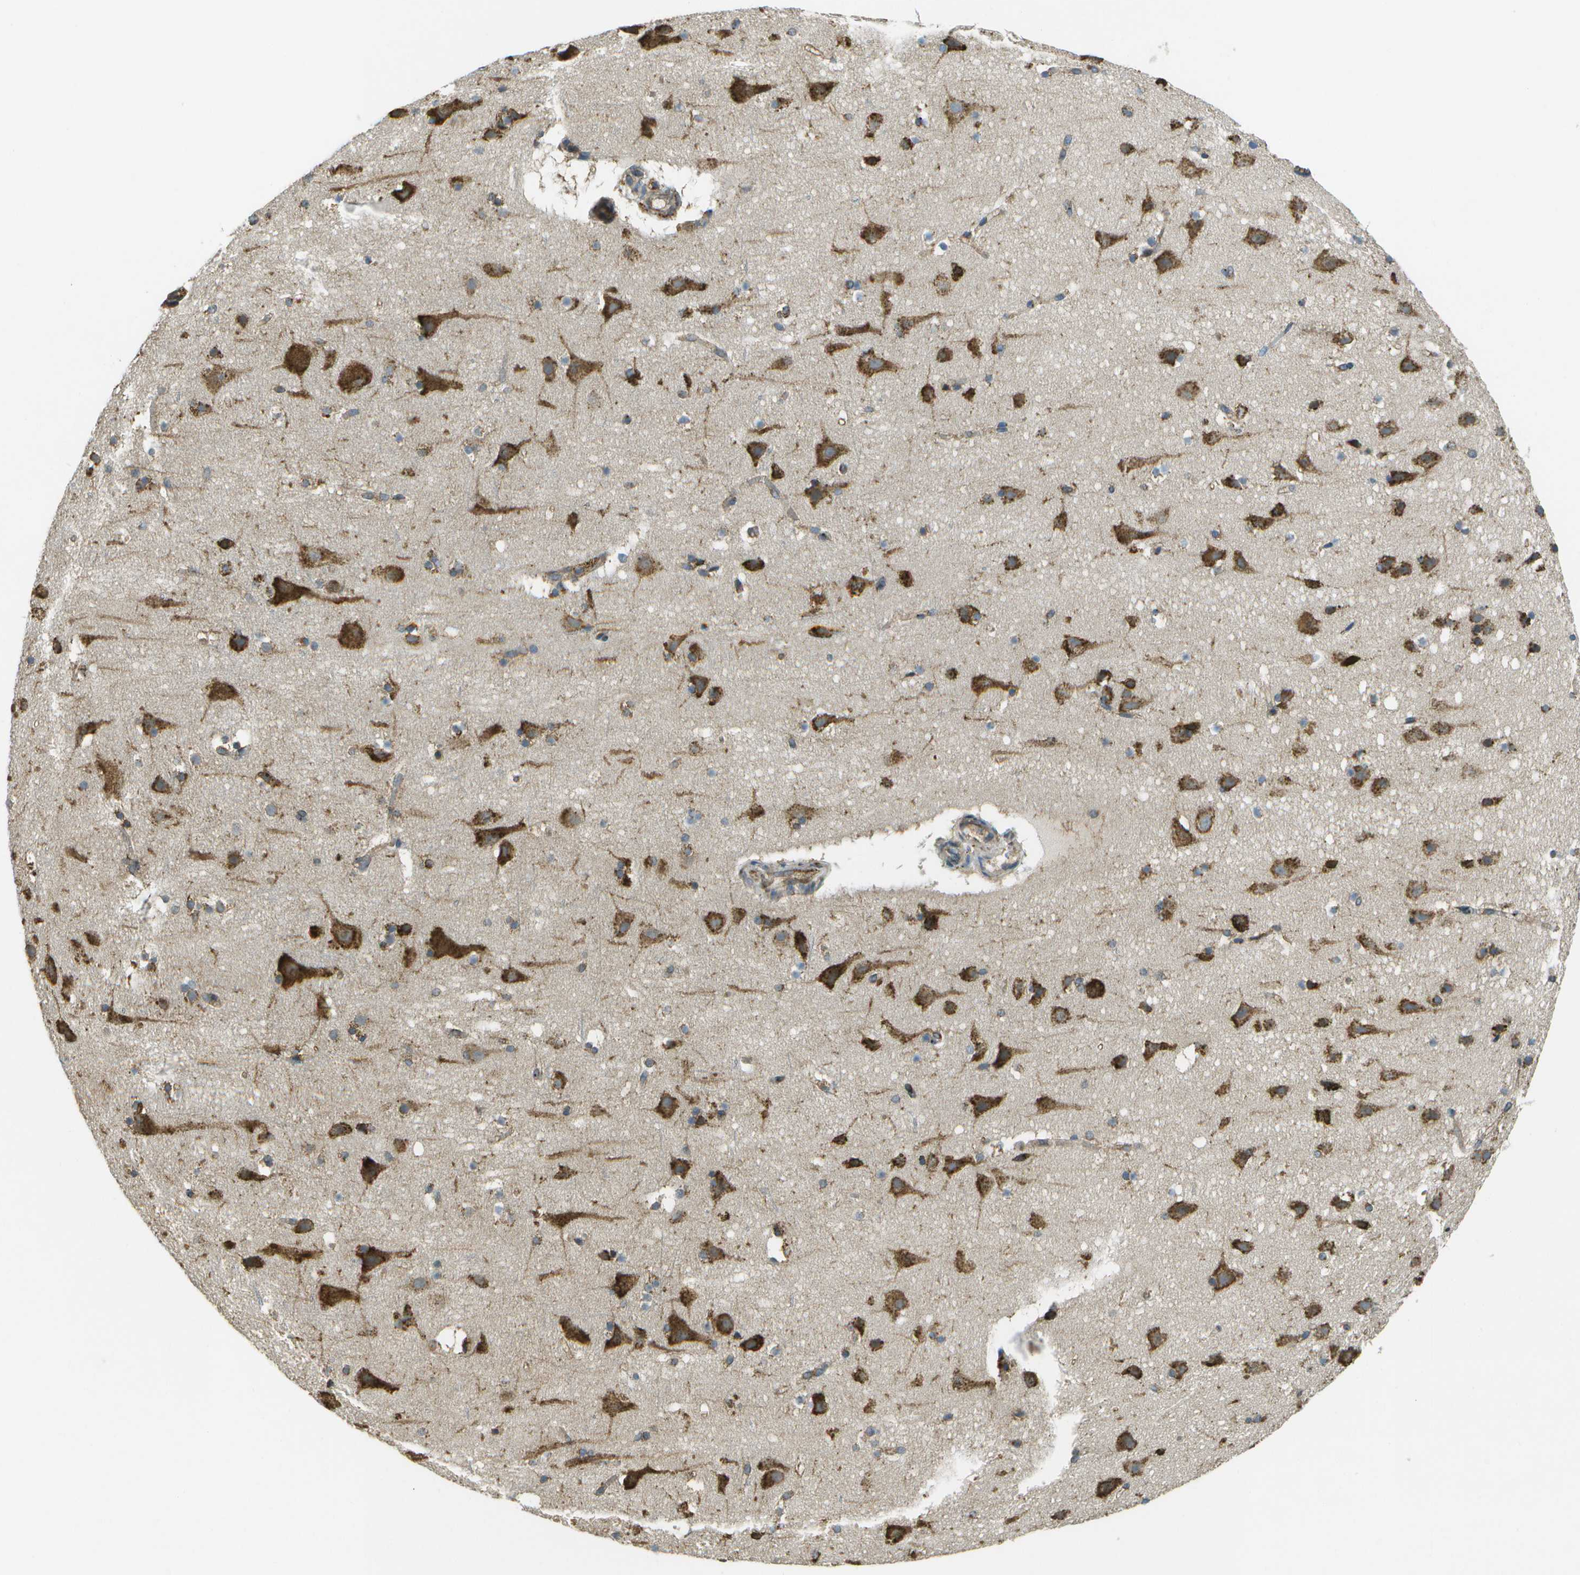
{"staining": {"intensity": "moderate", "quantity": ">75%", "location": "cytoplasmic/membranous"}, "tissue": "cerebral cortex", "cell_type": "Endothelial cells", "image_type": "normal", "snomed": [{"axis": "morphology", "description": "Normal tissue, NOS"}, {"axis": "topography", "description": "Cerebral cortex"}], "caption": "A histopathology image of human cerebral cortex stained for a protein shows moderate cytoplasmic/membranous brown staining in endothelial cells.", "gene": "PDIA4", "patient": {"sex": "male", "age": 45}}